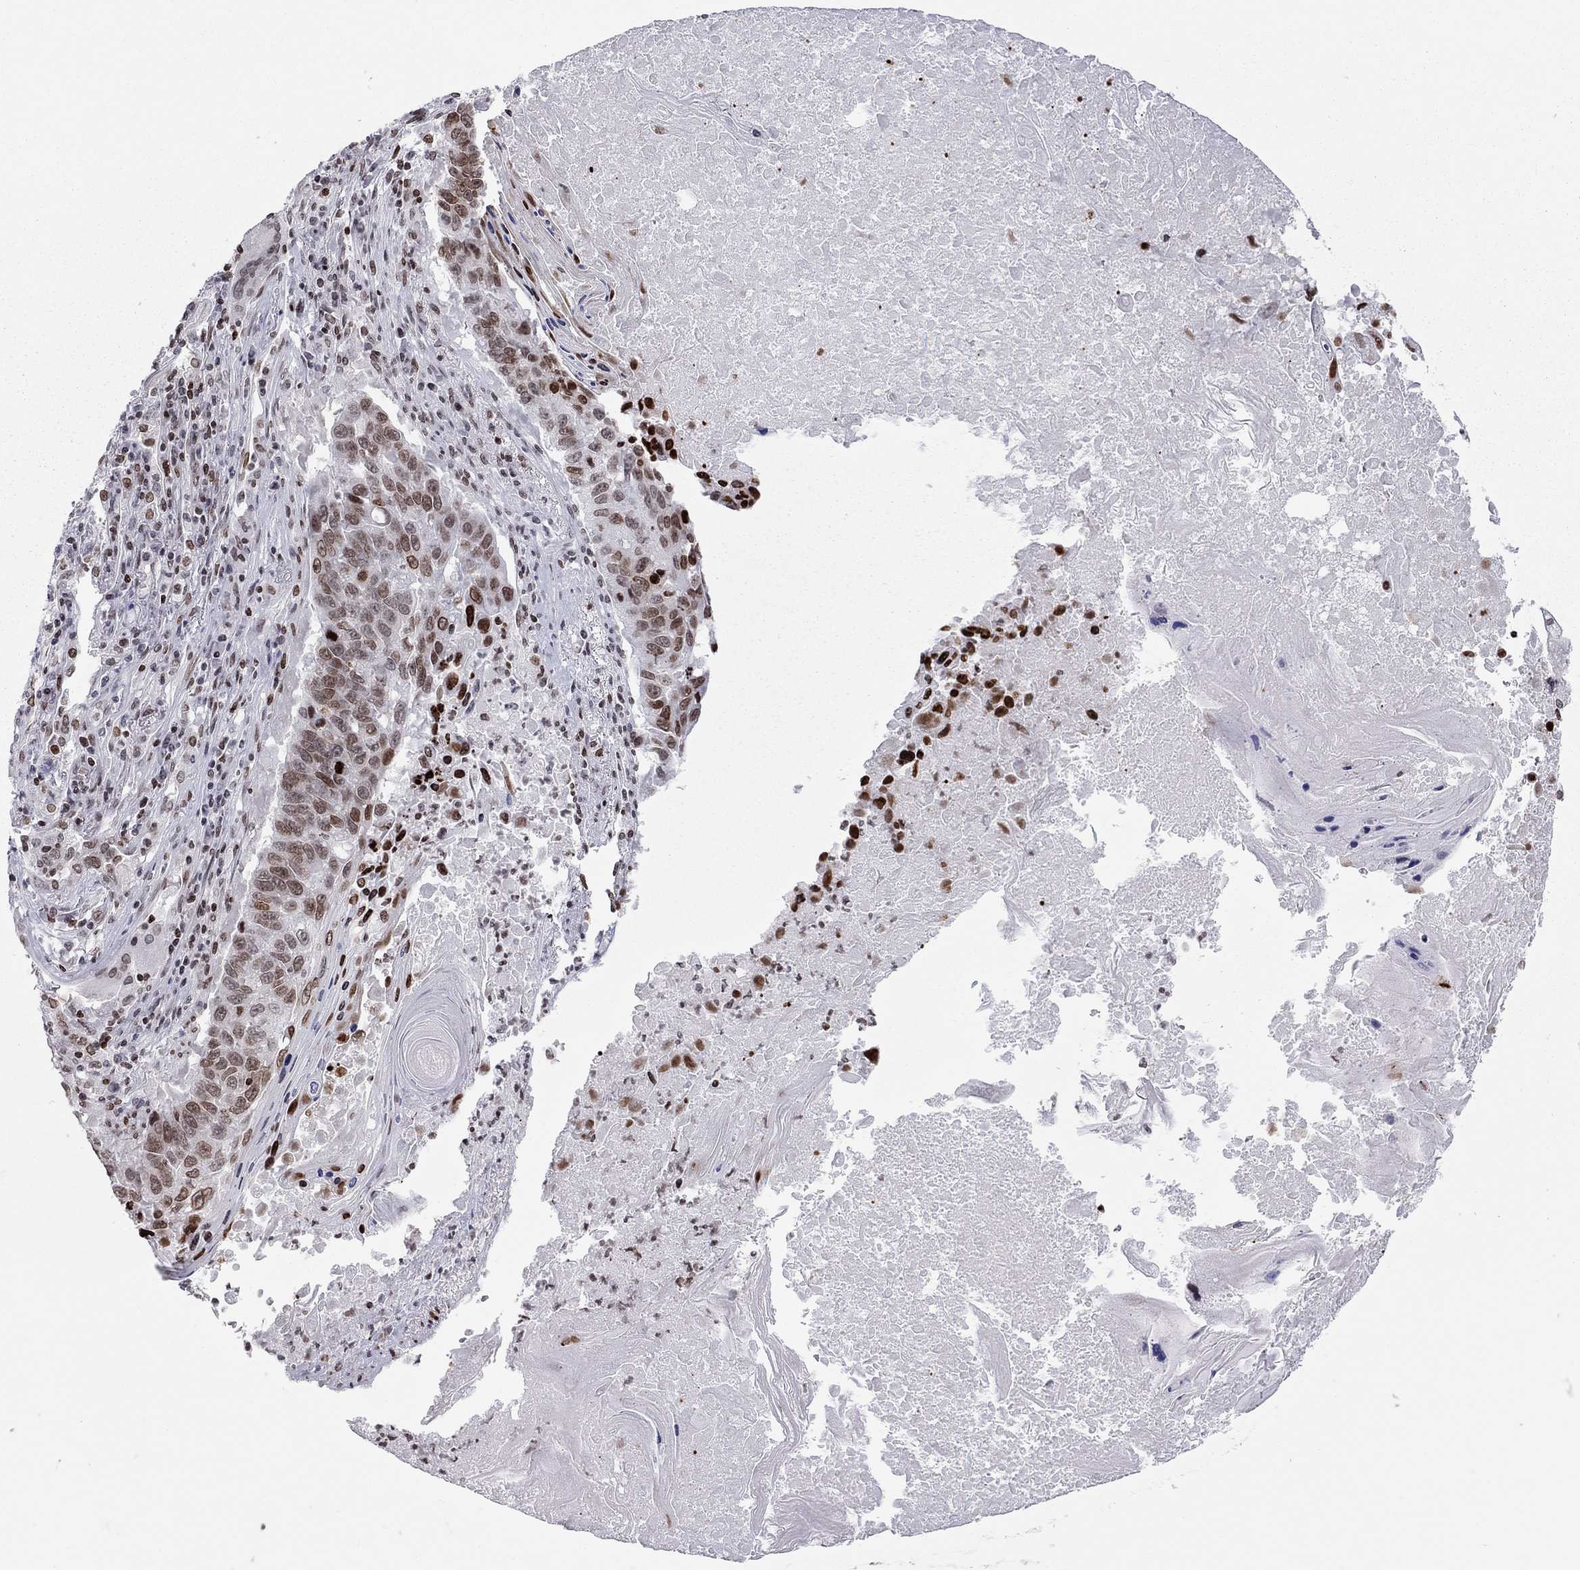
{"staining": {"intensity": "moderate", "quantity": "<25%", "location": "nuclear"}, "tissue": "lung cancer", "cell_type": "Tumor cells", "image_type": "cancer", "snomed": [{"axis": "morphology", "description": "Squamous cell carcinoma, NOS"}, {"axis": "topography", "description": "Lung"}], "caption": "A photomicrograph showing moderate nuclear staining in approximately <25% of tumor cells in lung squamous cell carcinoma, as visualized by brown immunohistochemical staining.", "gene": "H2AX", "patient": {"sex": "male", "age": 73}}